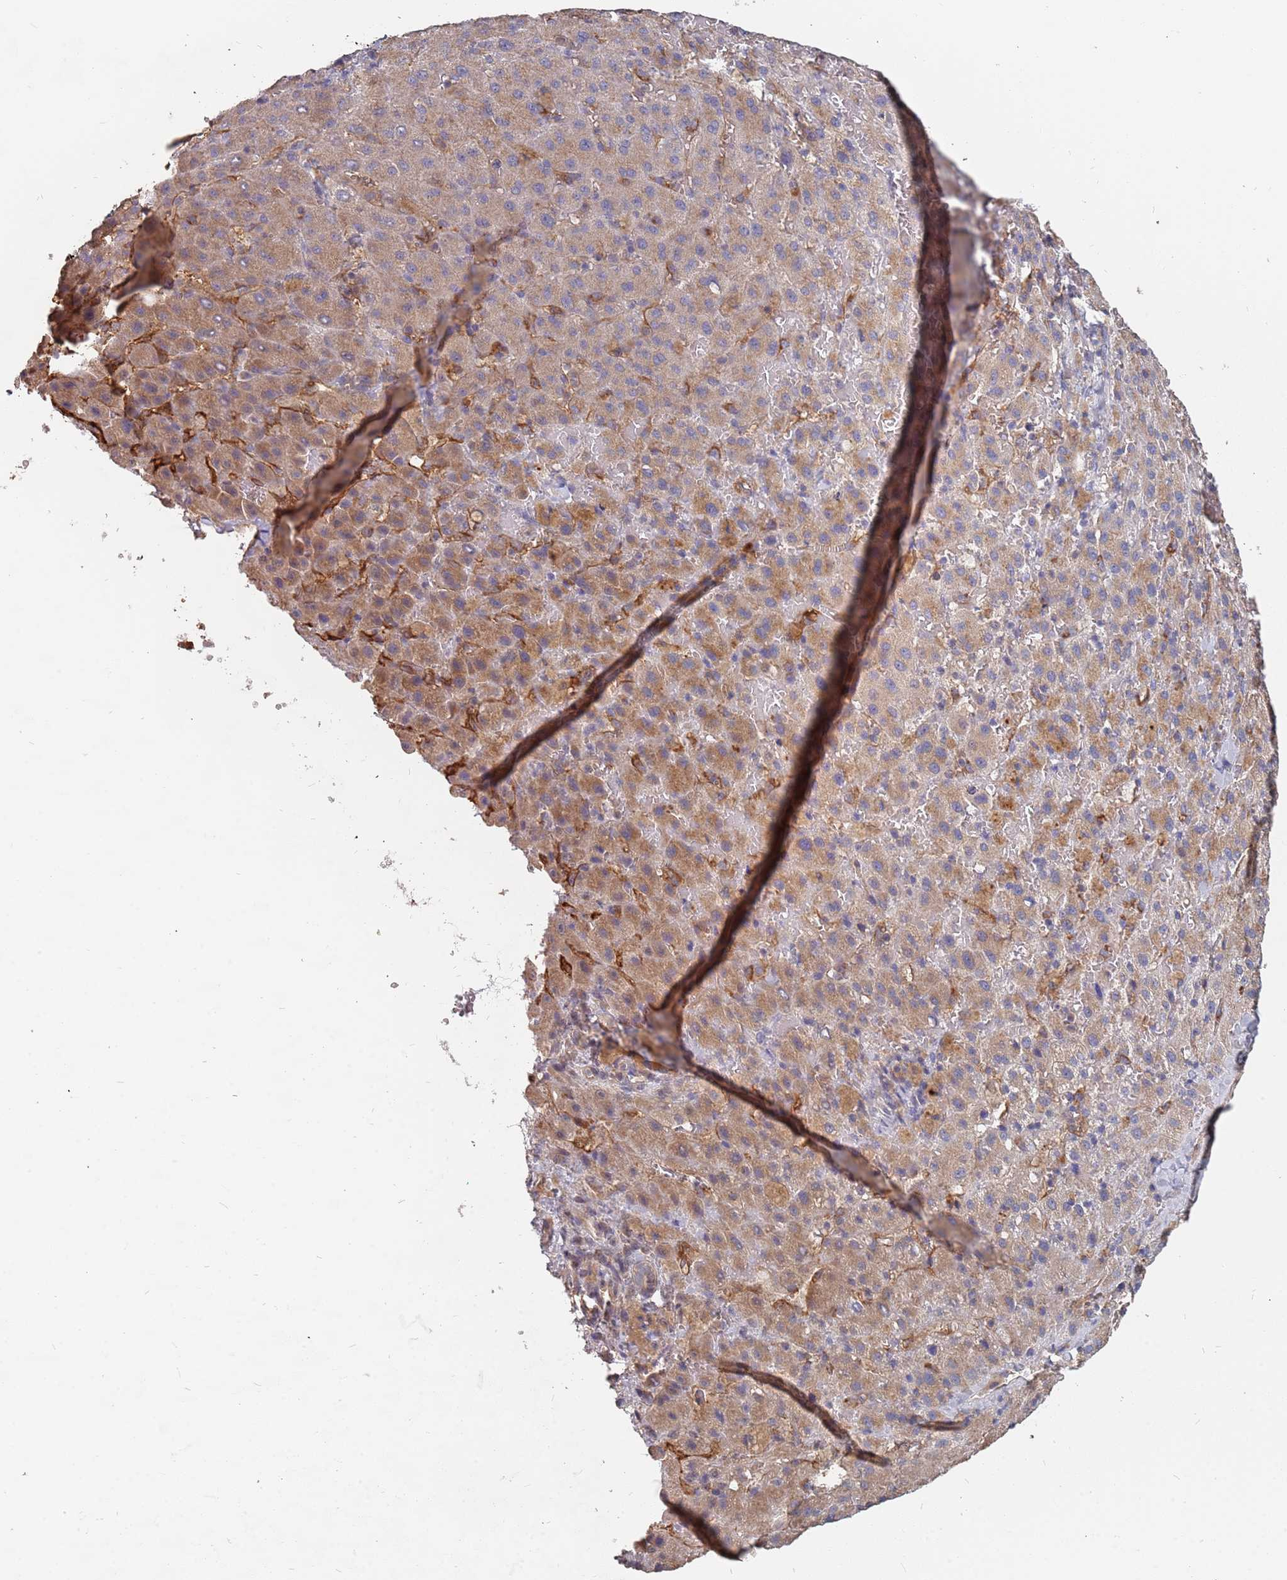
{"staining": {"intensity": "weak", "quantity": ">75%", "location": "cytoplasmic/membranous"}, "tissue": "liver cancer", "cell_type": "Tumor cells", "image_type": "cancer", "snomed": [{"axis": "morphology", "description": "Carcinoma, Hepatocellular, NOS"}, {"axis": "topography", "description": "Liver"}], "caption": "Immunohistochemical staining of liver cancer exhibits low levels of weak cytoplasmic/membranous protein positivity in about >75% of tumor cells.", "gene": "TCEANC2", "patient": {"sex": "female", "age": 58}}